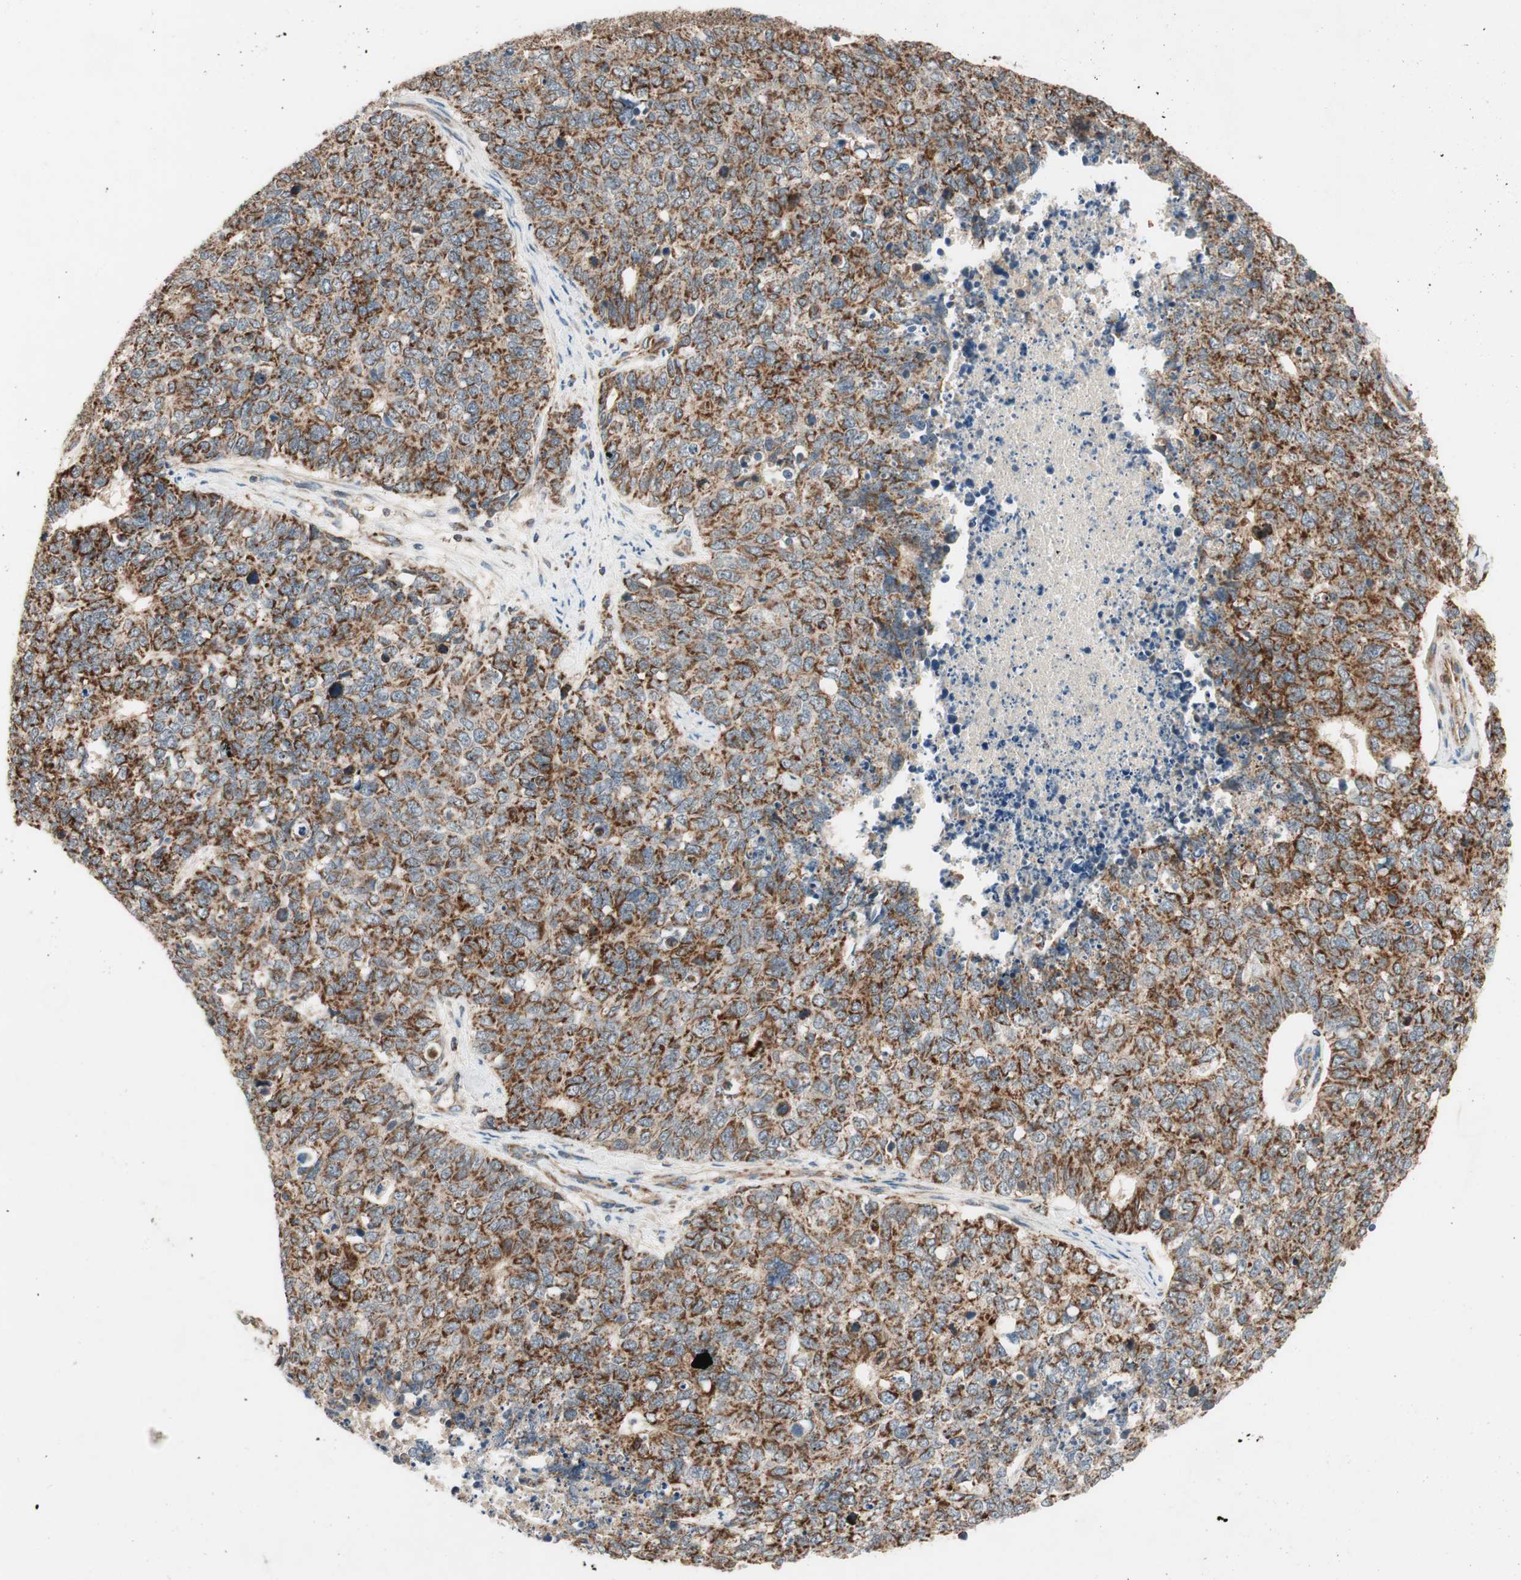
{"staining": {"intensity": "strong", "quantity": ">75%", "location": "cytoplasmic/membranous"}, "tissue": "cervical cancer", "cell_type": "Tumor cells", "image_type": "cancer", "snomed": [{"axis": "morphology", "description": "Squamous cell carcinoma, NOS"}, {"axis": "topography", "description": "Cervix"}], "caption": "Immunohistochemical staining of squamous cell carcinoma (cervical) shows high levels of strong cytoplasmic/membranous protein staining in about >75% of tumor cells. The protein of interest is shown in brown color, while the nuclei are stained blue.", "gene": "AKAP1", "patient": {"sex": "female", "age": 63}}